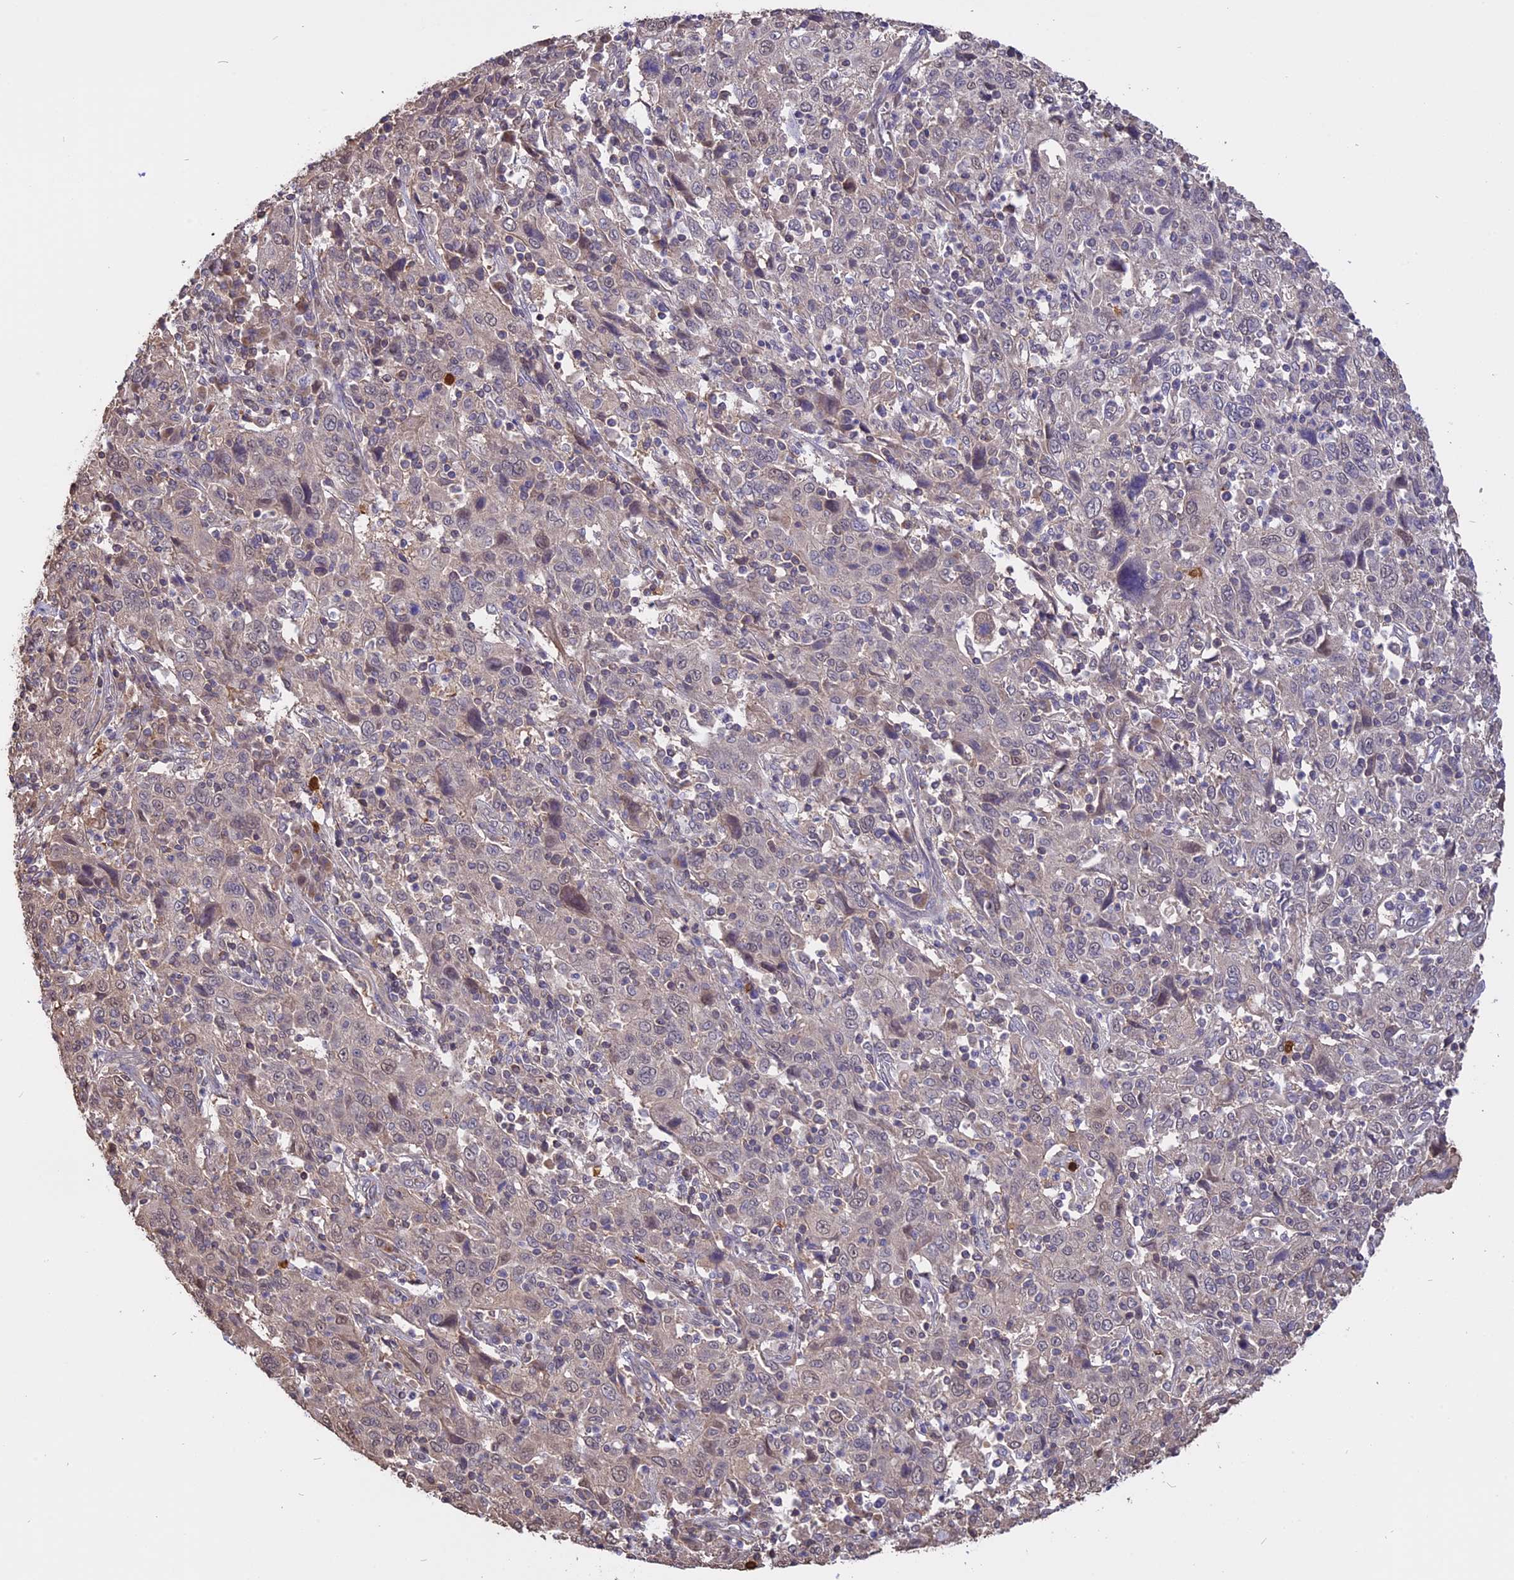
{"staining": {"intensity": "negative", "quantity": "none", "location": "none"}, "tissue": "cervical cancer", "cell_type": "Tumor cells", "image_type": "cancer", "snomed": [{"axis": "morphology", "description": "Squamous cell carcinoma, NOS"}, {"axis": "topography", "description": "Cervix"}], "caption": "The IHC histopathology image has no significant staining in tumor cells of cervical cancer tissue.", "gene": "CARMIL2", "patient": {"sex": "female", "age": 46}}